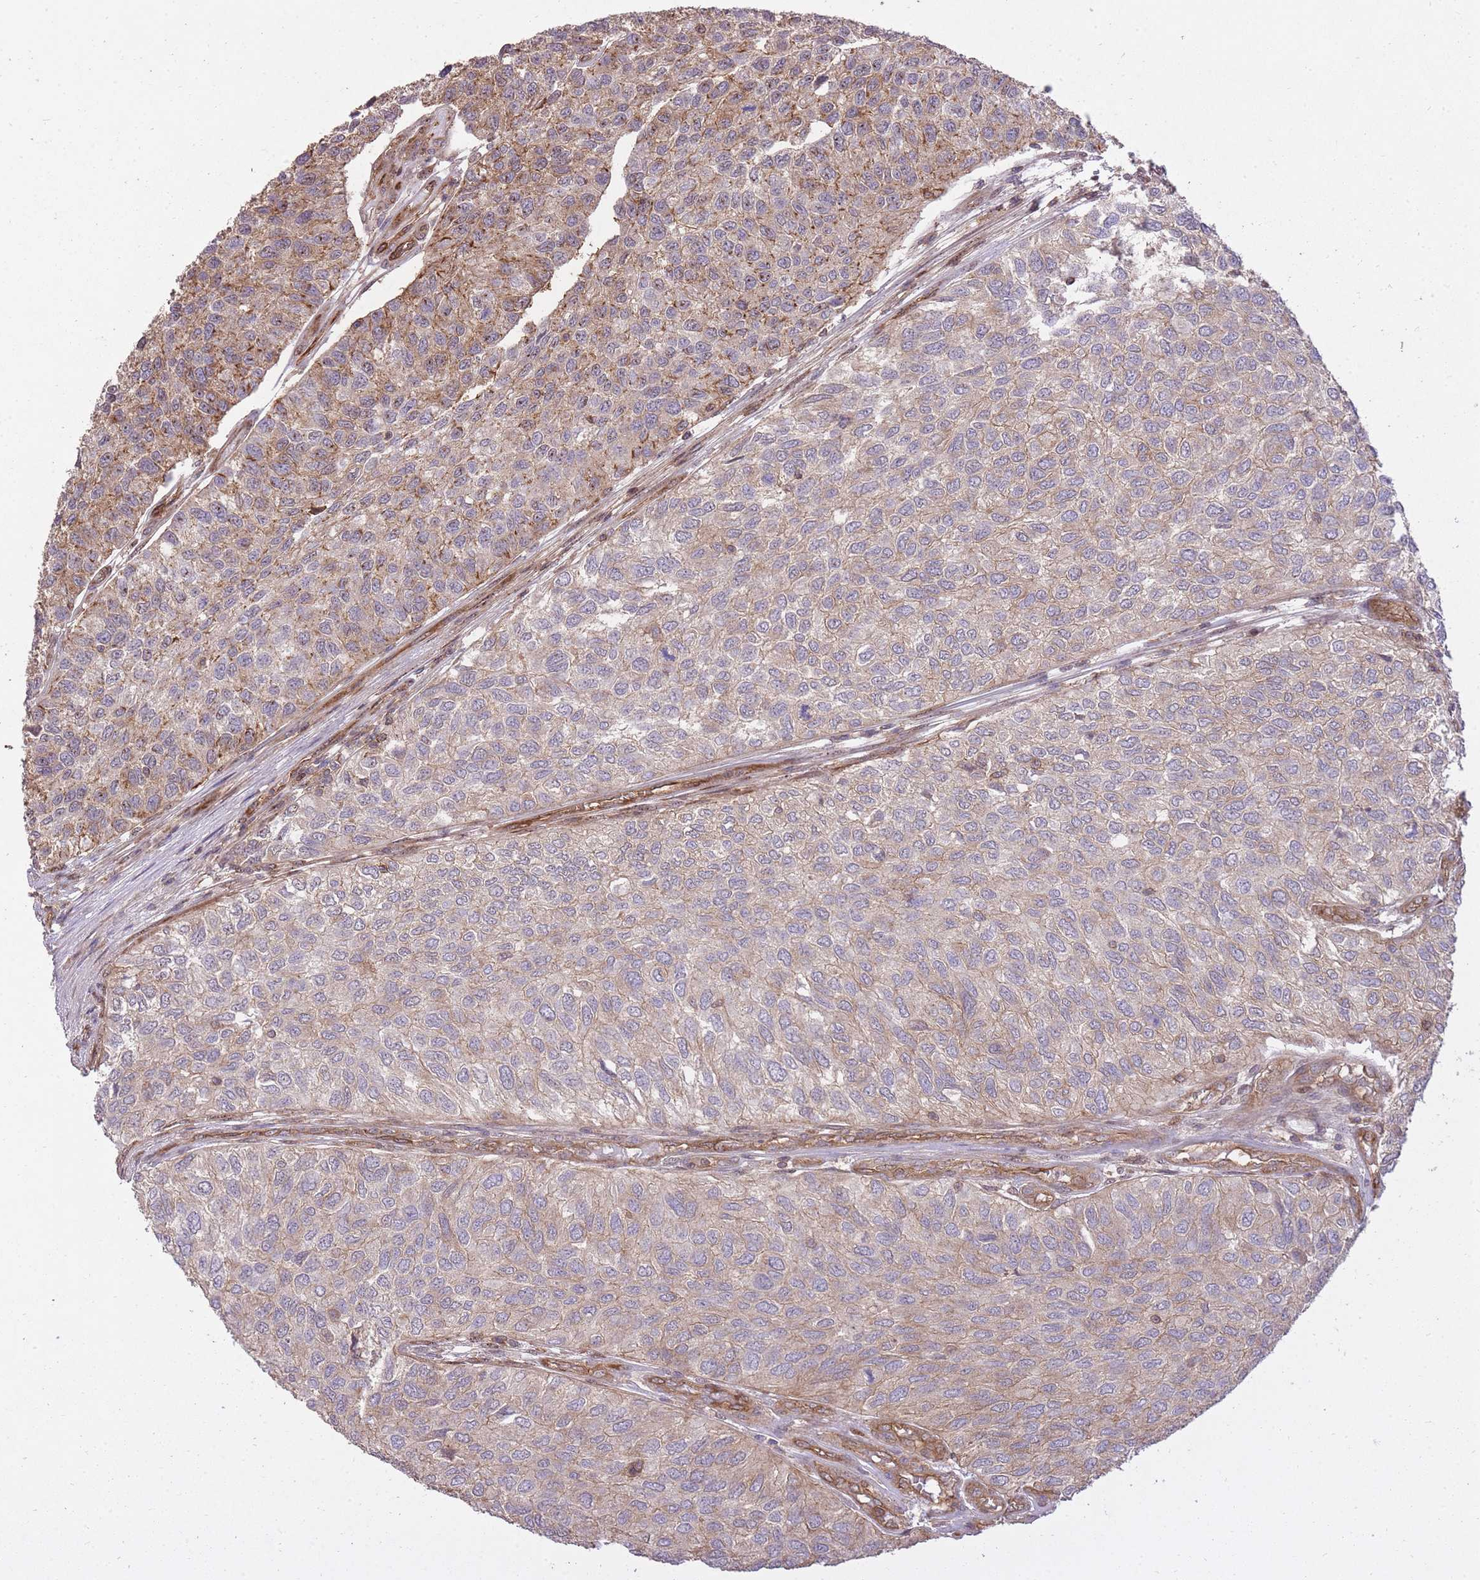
{"staining": {"intensity": "moderate", "quantity": "25%-75%", "location": "cytoplasmic/membranous"}, "tissue": "urothelial cancer", "cell_type": "Tumor cells", "image_type": "cancer", "snomed": [{"axis": "morphology", "description": "Urothelial carcinoma, NOS"}, {"axis": "topography", "description": "Urinary bladder"}], "caption": "Urothelial cancer stained for a protein shows moderate cytoplasmic/membranous positivity in tumor cells.", "gene": "PLD1", "patient": {"sex": "male", "age": 55}}